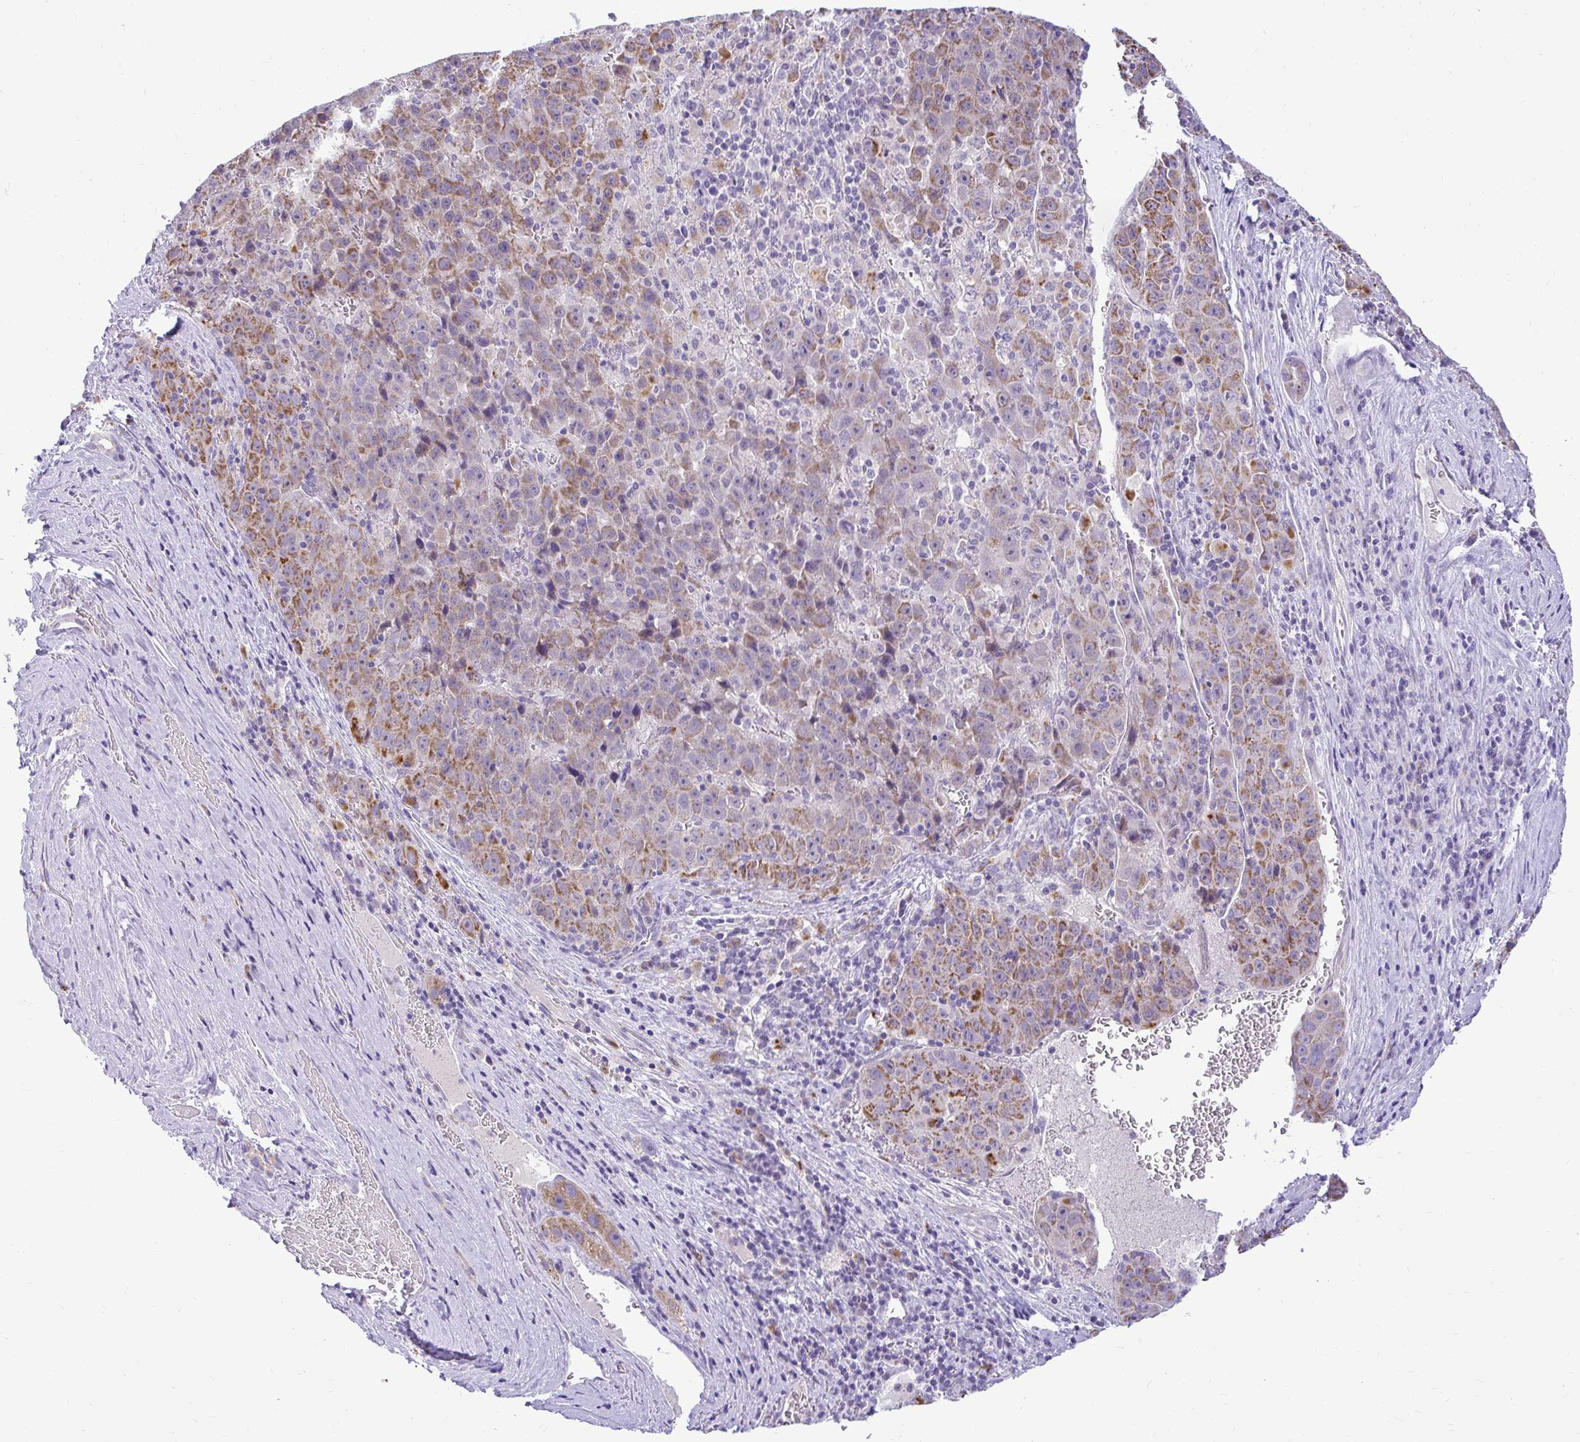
{"staining": {"intensity": "moderate", "quantity": "25%-75%", "location": "cytoplasmic/membranous"}, "tissue": "liver cancer", "cell_type": "Tumor cells", "image_type": "cancer", "snomed": [{"axis": "morphology", "description": "Carcinoma, Hepatocellular, NOS"}, {"axis": "topography", "description": "Liver"}], "caption": "Tumor cells exhibit moderate cytoplasmic/membranous expression in approximately 25%-75% of cells in liver hepatocellular carcinoma.", "gene": "PKN3", "patient": {"sex": "female", "age": 53}}